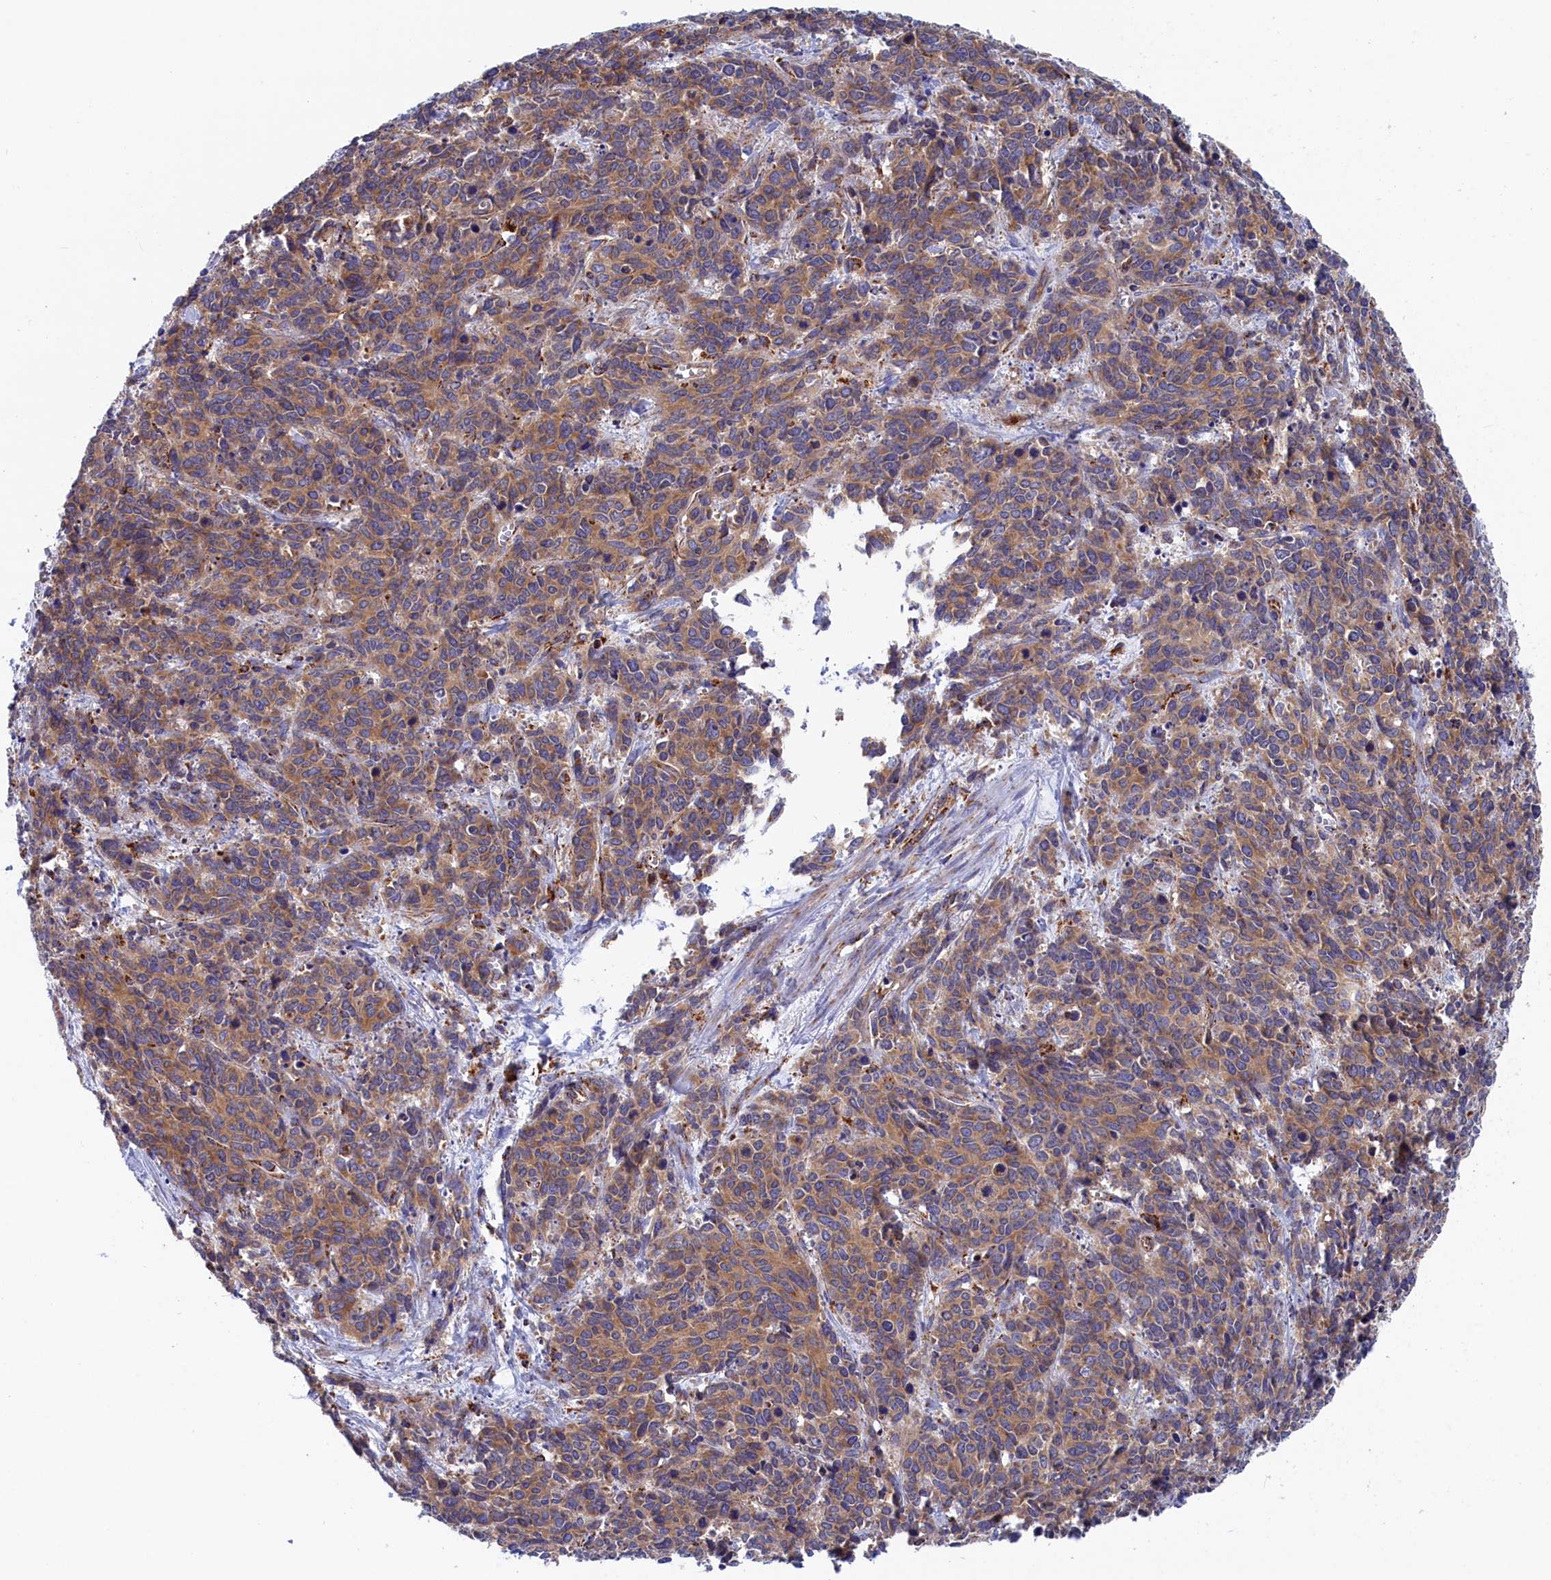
{"staining": {"intensity": "moderate", "quantity": ">75%", "location": "cytoplasmic/membranous"}, "tissue": "cervical cancer", "cell_type": "Tumor cells", "image_type": "cancer", "snomed": [{"axis": "morphology", "description": "Squamous cell carcinoma, NOS"}, {"axis": "topography", "description": "Cervix"}], "caption": "Squamous cell carcinoma (cervical) stained with a protein marker demonstrates moderate staining in tumor cells.", "gene": "WDR83", "patient": {"sex": "female", "age": 60}}